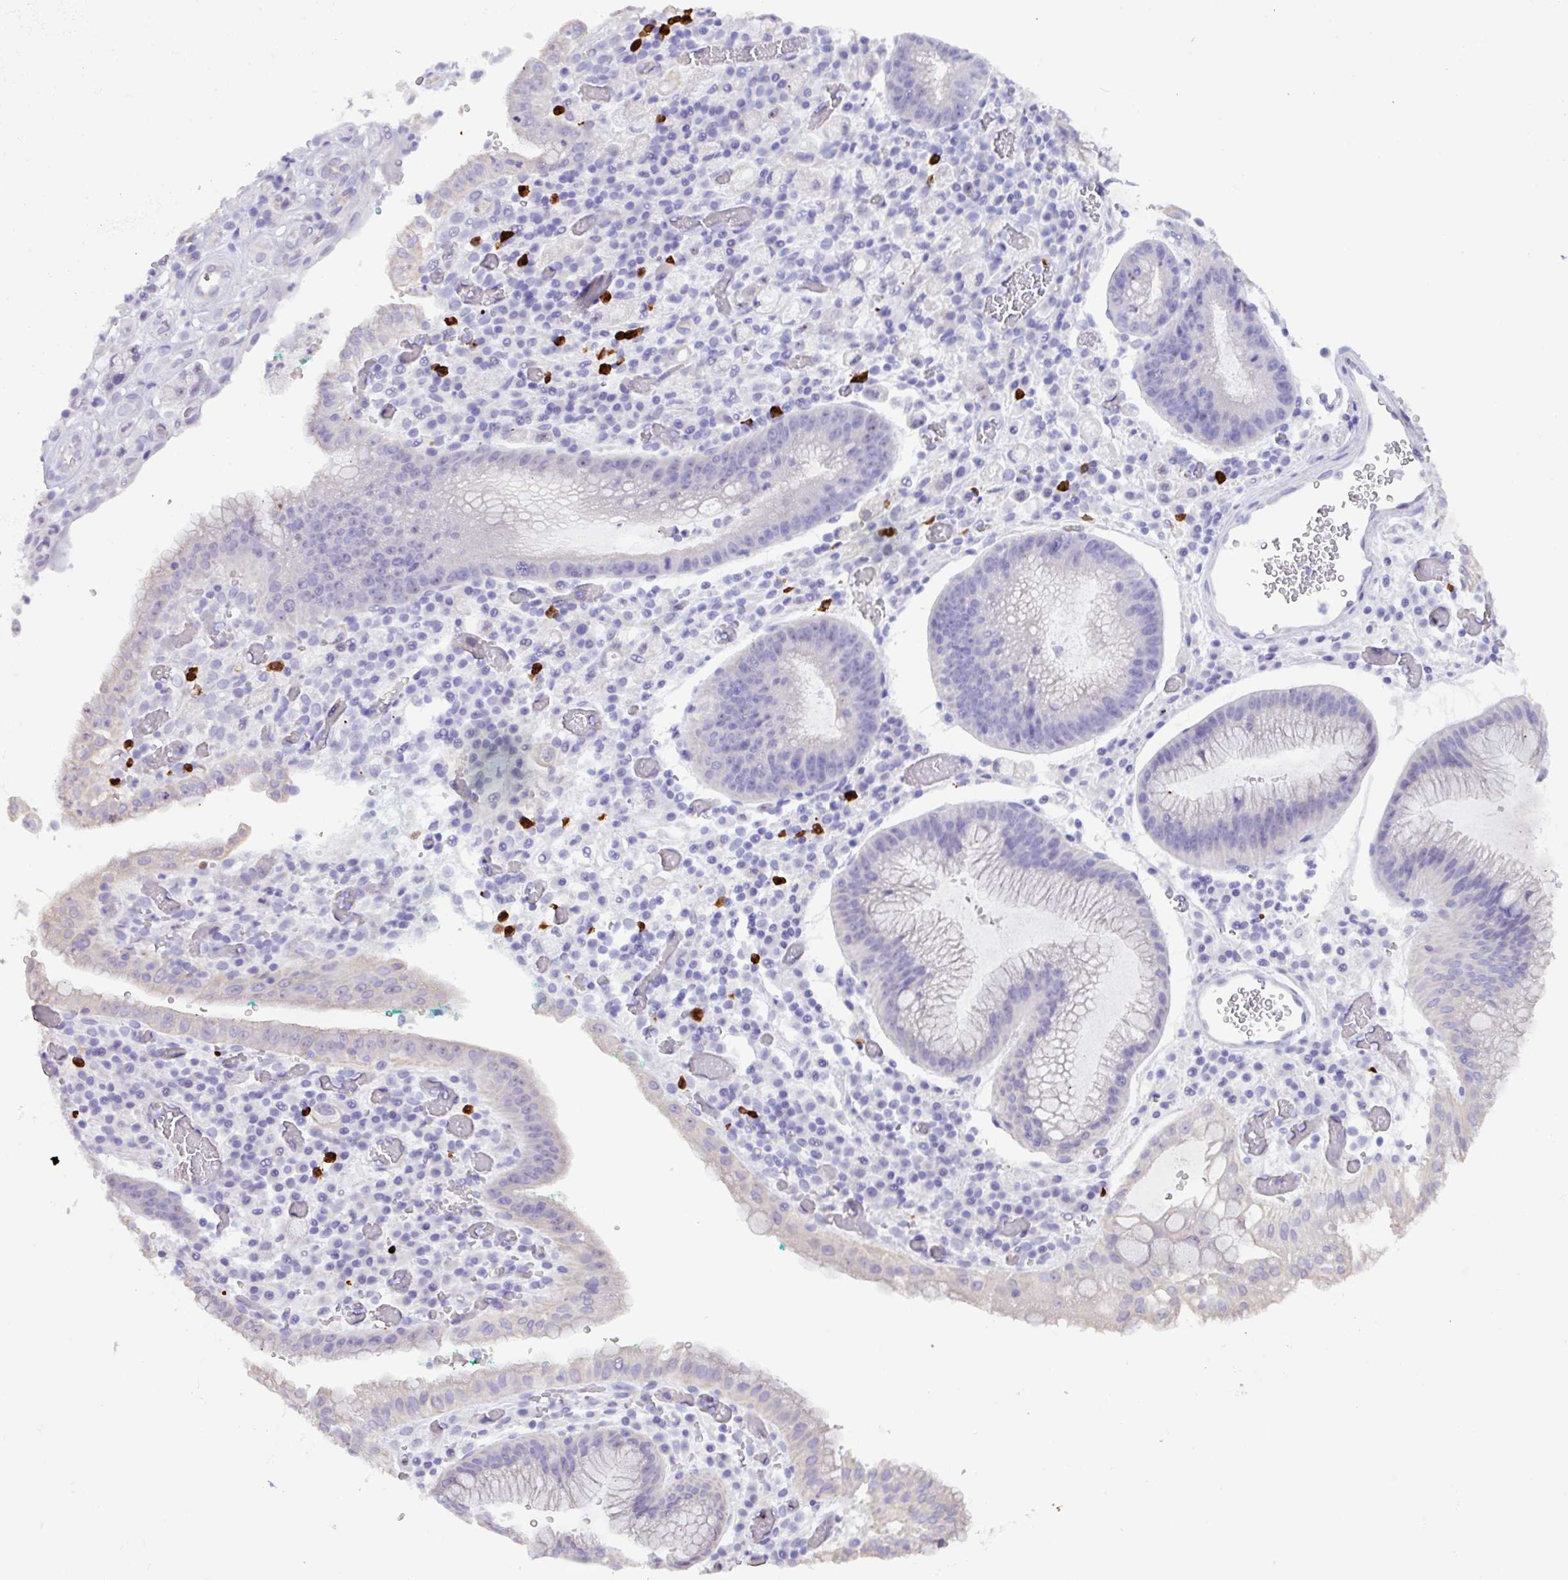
{"staining": {"intensity": "negative", "quantity": "none", "location": "none"}, "tissue": "stomach cancer", "cell_type": "Tumor cells", "image_type": "cancer", "snomed": [{"axis": "morphology", "description": "Adenocarcinoma, NOS"}, {"axis": "topography", "description": "Stomach"}], "caption": "Tumor cells show no significant protein staining in adenocarcinoma (stomach).", "gene": "MRM2", "patient": {"sex": "male", "age": 77}}